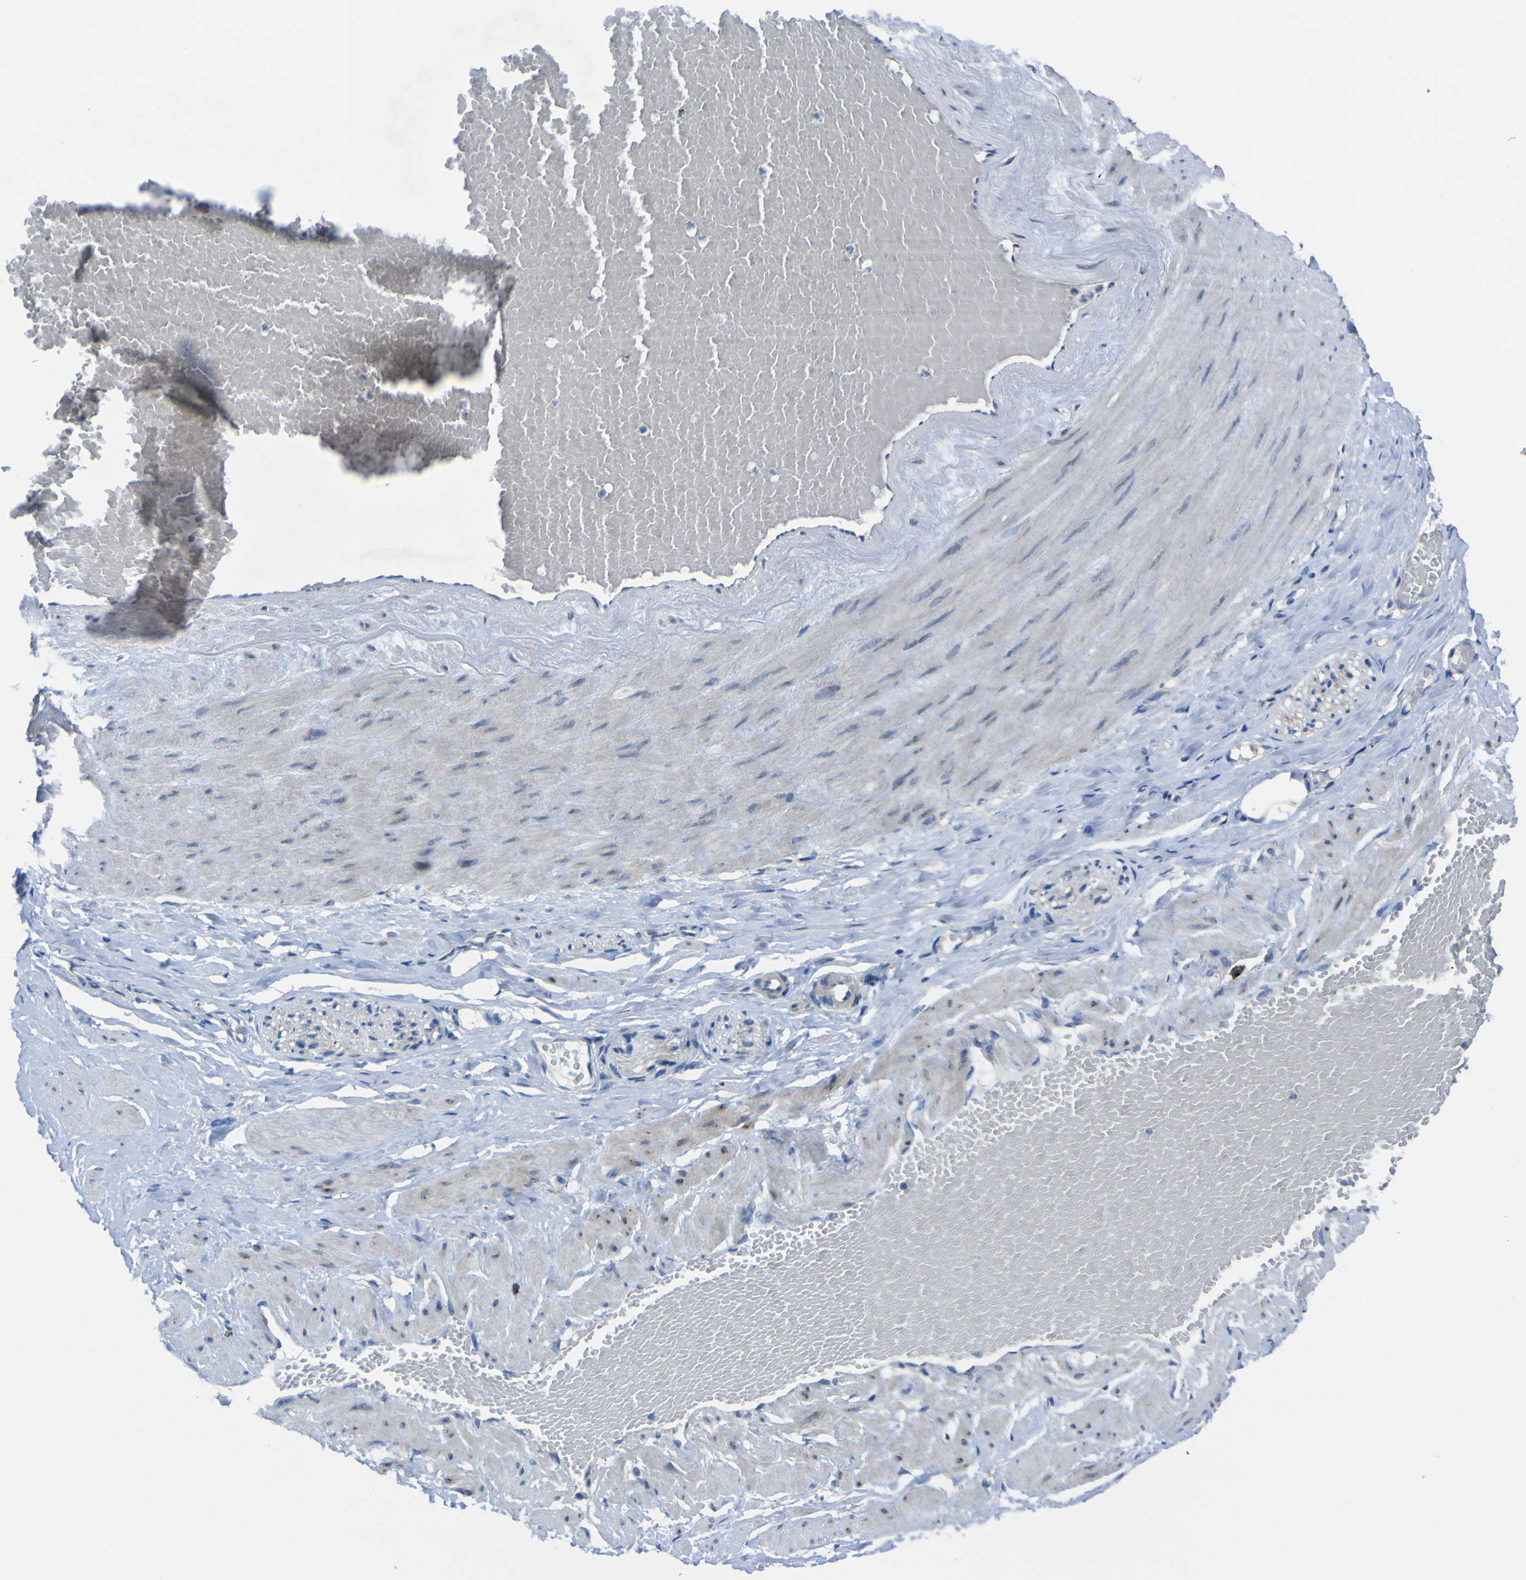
{"staining": {"intensity": "moderate", "quantity": "<25%", "location": "cytoplasmic/membranous"}, "tissue": "adipose tissue", "cell_type": "Adipocytes", "image_type": "normal", "snomed": [{"axis": "morphology", "description": "Normal tissue, NOS"}, {"axis": "topography", "description": "Soft tissue"}, {"axis": "topography", "description": "Vascular tissue"}], "caption": "Immunohistochemical staining of benign human adipose tissue demonstrates moderate cytoplasmic/membranous protein positivity in approximately <25% of adipocytes. (Brightfield microscopy of DAB IHC at high magnification).", "gene": "CST3", "patient": {"sex": "female", "age": 35}}